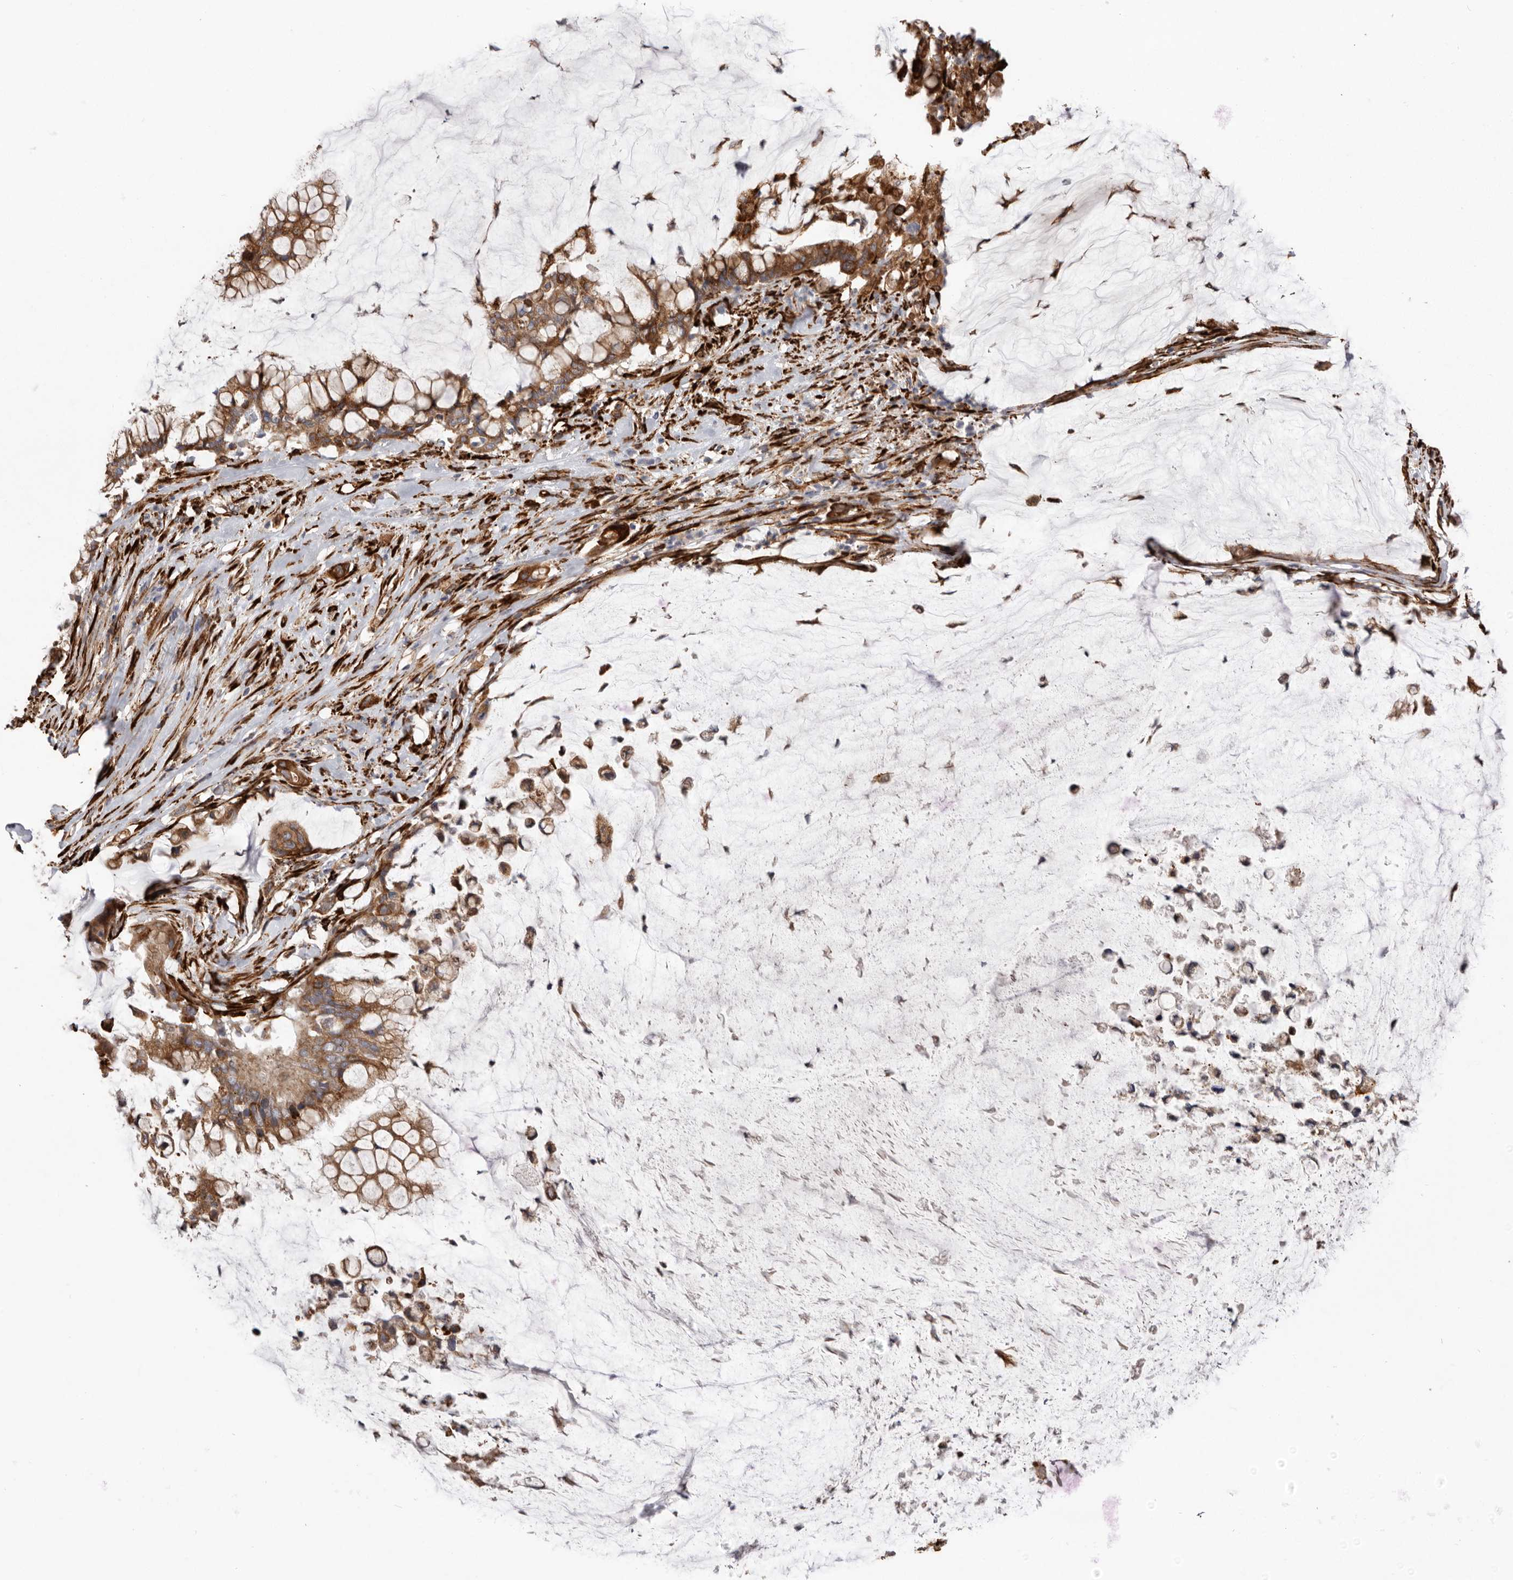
{"staining": {"intensity": "moderate", "quantity": ">75%", "location": "cytoplasmic/membranous"}, "tissue": "pancreatic cancer", "cell_type": "Tumor cells", "image_type": "cancer", "snomed": [{"axis": "morphology", "description": "Adenocarcinoma, NOS"}, {"axis": "topography", "description": "Pancreas"}], "caption": "Protein expression analysis of adenocarcinoma (pancreatic) demonstrates moderate cytoplasmic/membranous expression in approximately >75% of tumor cells.", "gene": "WDTC1", "patient": {"sex": "male", "age": 41}}